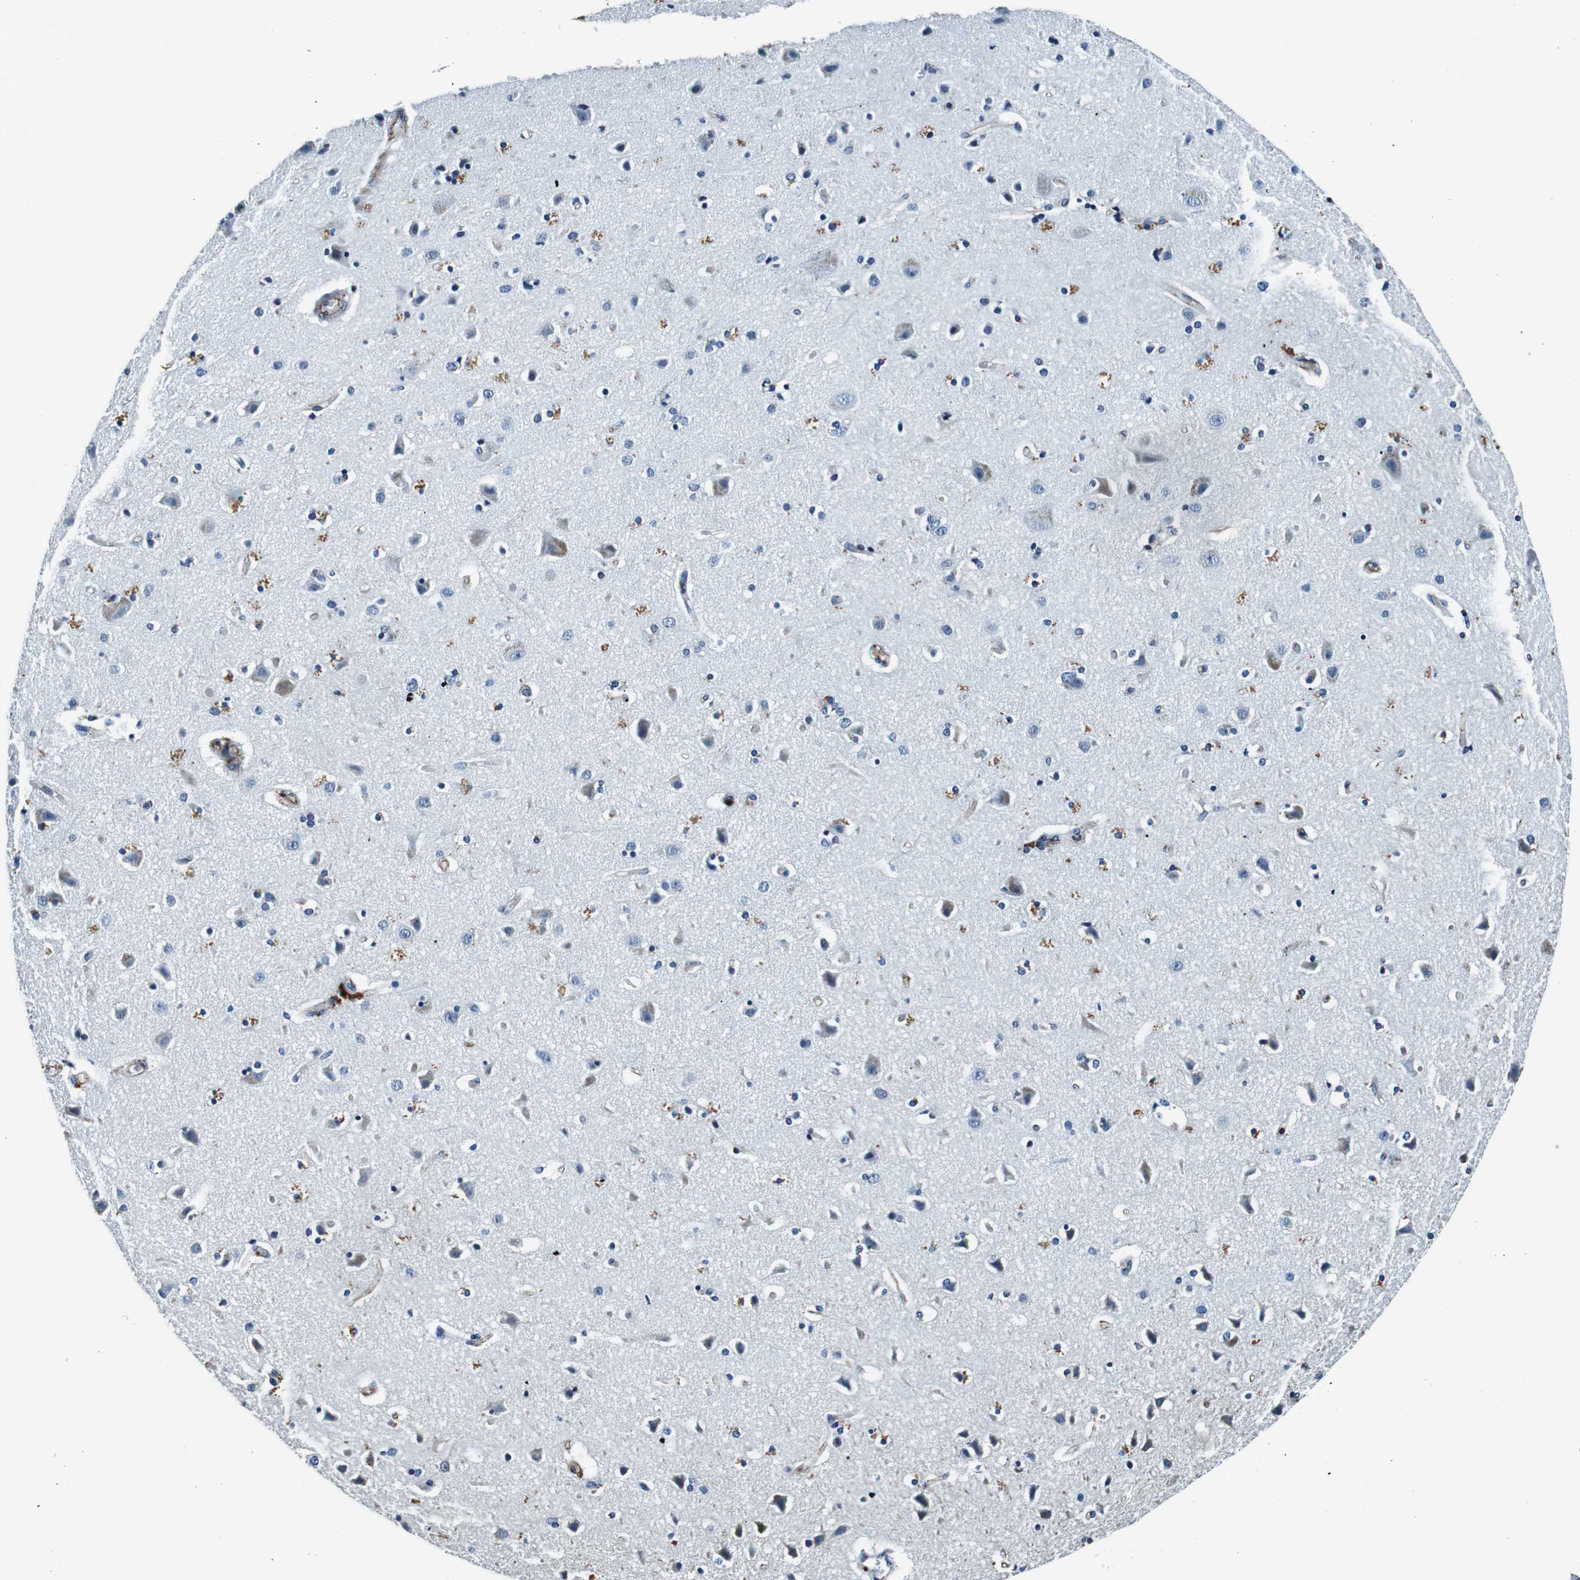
{"staining": {"intensity": "moderate", "quantity": "25%-75%", "location": "cytoplasmic/membranous"}, "tissue": "cerebral cortex", "cell_type": "Endothelial cells", "image_type": "normal", "snomed": [{"axis": "morphology", "description": "Normal tissue, NOS"}, {"axis": "topography", "description": "Cerebral cortex"}], "caption": "Brown immunohistochemical staining in benign cerebral cortex shows moderate cytoplasmic/membranous expression in about 25%-75% of endothelial cells.", "gene": "GJE1", "patient": {"sex": "female", "age": 54}}